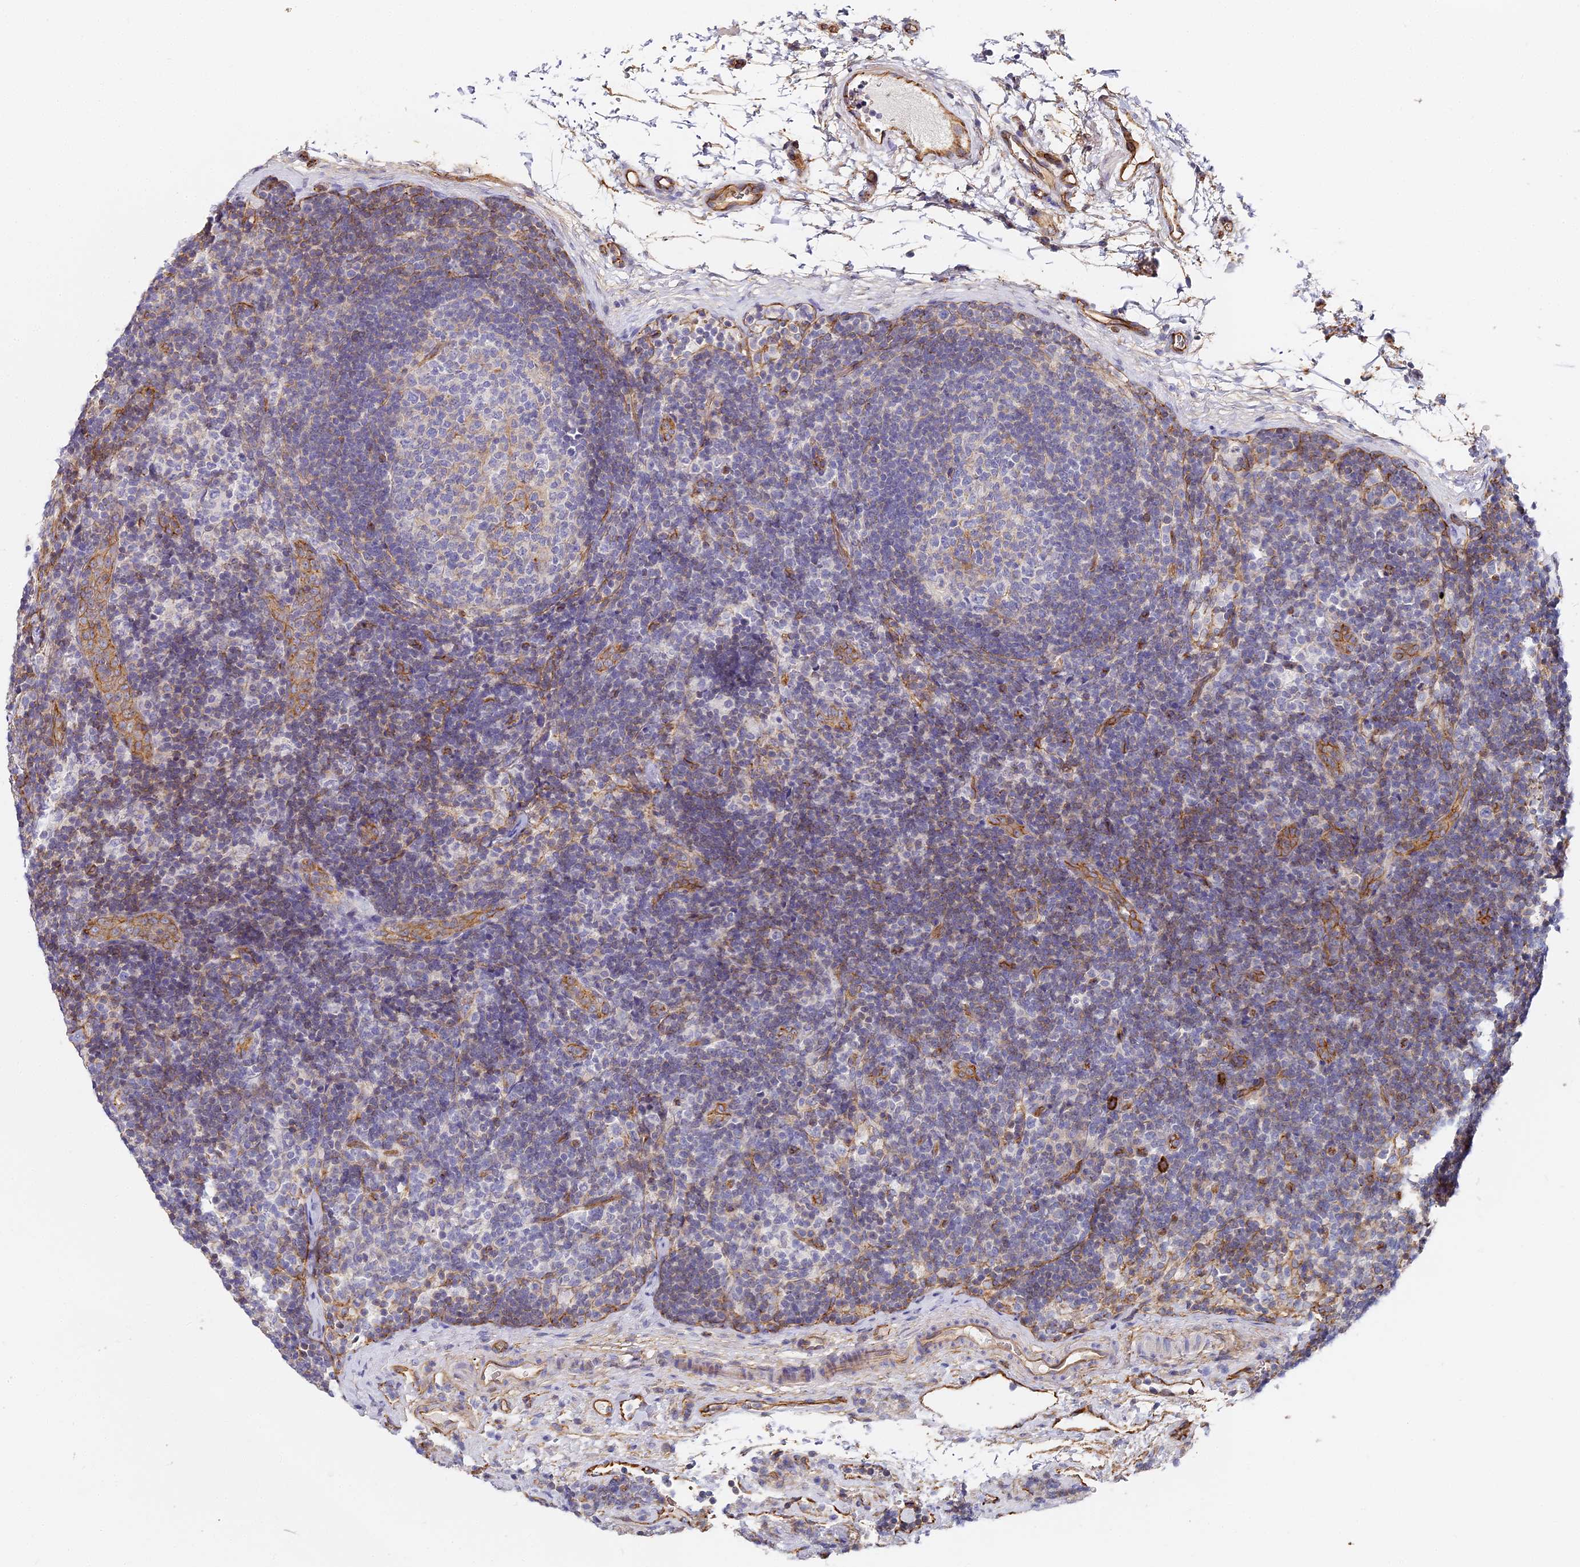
{"staining": {"intensity": "negative", "quantity": "none", "location": "none"}, "tissue": "lymph node", "cell_type": "Germinal center cells", "image_type": "normal", "snomed": [{"axis": "morphology", "description": "Normal tissue, NOS"}, {"axis": "topography", "description": "Lymph node"}], "caption": "DAB immunohistochemical staining of normal lymph node reveals no significant expression in germinal center cells.", "gene": "CCDC30", "patient": {"sex": "female", "age": 22}}